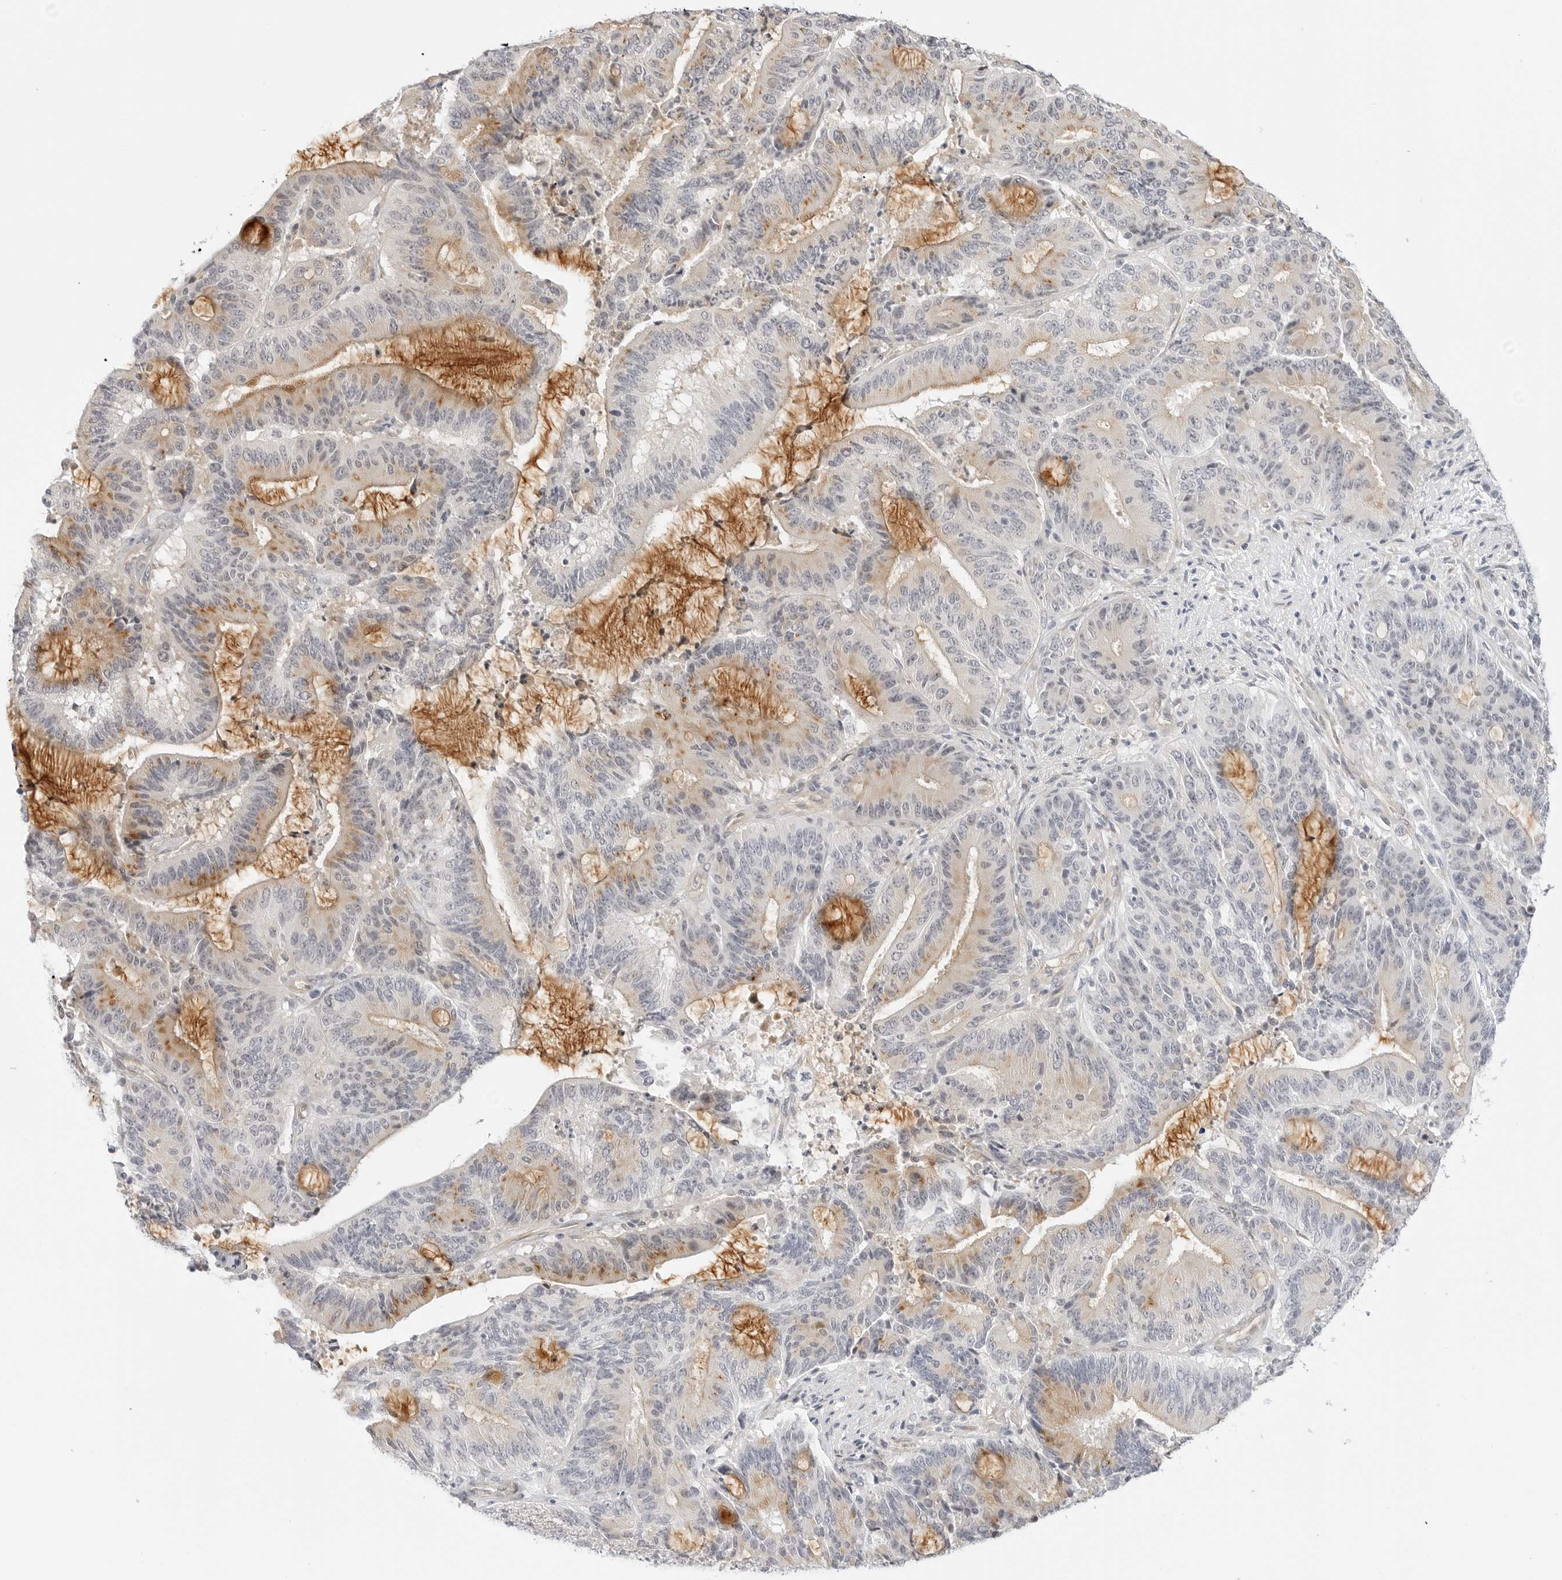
{"staining": {"intensity": "moderate", "quantity": "<25%", "location": "cytoplasmic/membranous"}, "tissue": "liver cancer", "cell_type": "Tumor cells", "image_type": "cancer", "snomed": [{"axis": "morphology", "description": "Normal tissue, NOS"}, {"axis": "morphology", "description": "Cholangiocarcinoma"}, {"axis": "topography", "description": "Liver"}, {"axis": "topography", "description": "Peripheral nerve tissue"}], "caption": "Immunohistochemistry of cholangiocarcinoma (liver) reveals low levels of moderate cytoplasmic/membranous staining in about <25% of tumor cells.", "gene": "TCP1", "patient": {"sex": "female", "age": 73}}